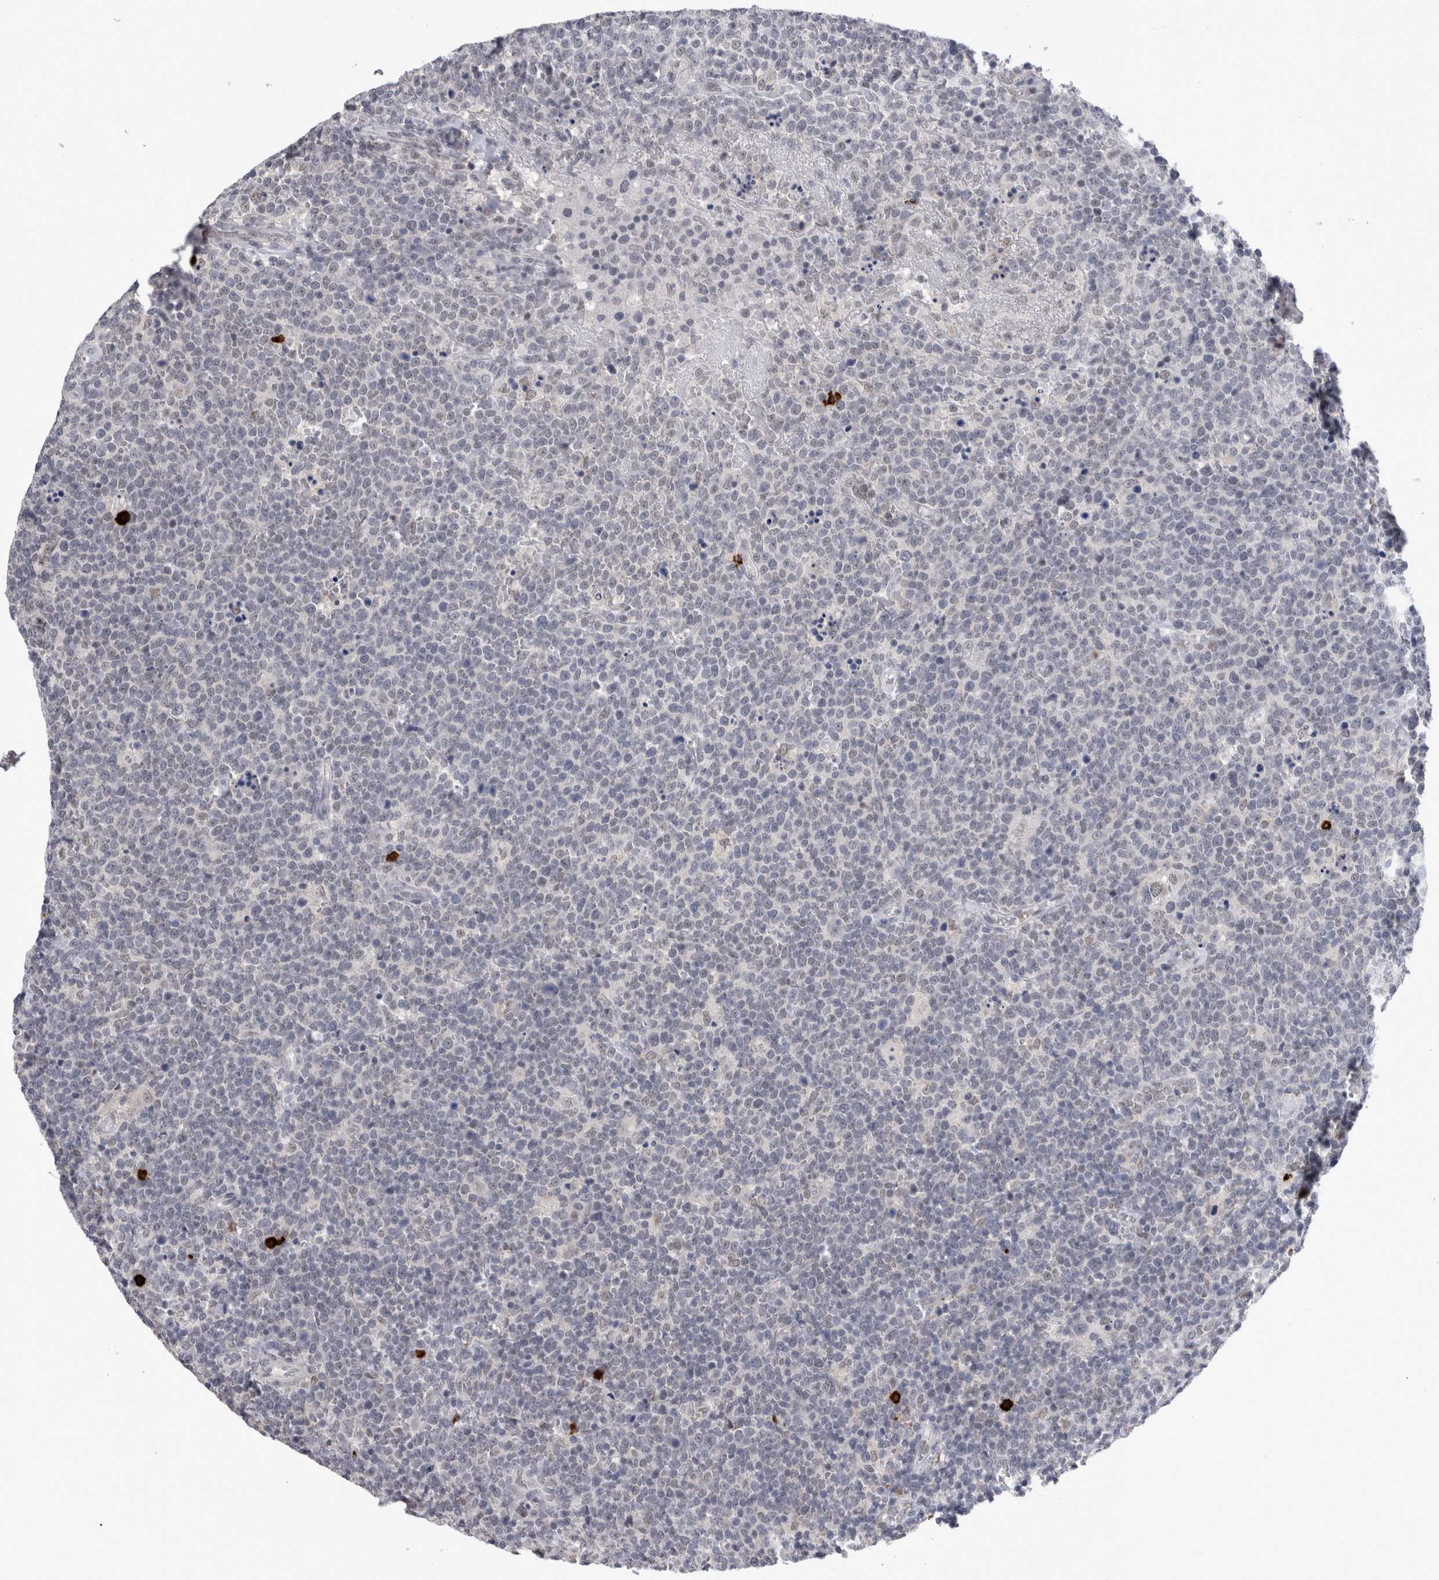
{"staining": {"intensity": "negative", "quantity": "none", "location": "none"}, "tissue": "lymphoma", "cell_type": "Tumor cells", "image_type": "cancer", "snomed": [{"axis": "morphology", "description": "Malignant lymphoma, non-Hodgkin's type, High grade"}, {"axis": "topography", "description": "Lymph node"}], "caption": "Tumor cells show no significant protein staining in lymphoma. The staining is performed using DAB brown chromogen with nuclei counter-stained in using hematoxylin.", "gene": "PEBP4", "patient": {"sex": "male", "age": 61}}